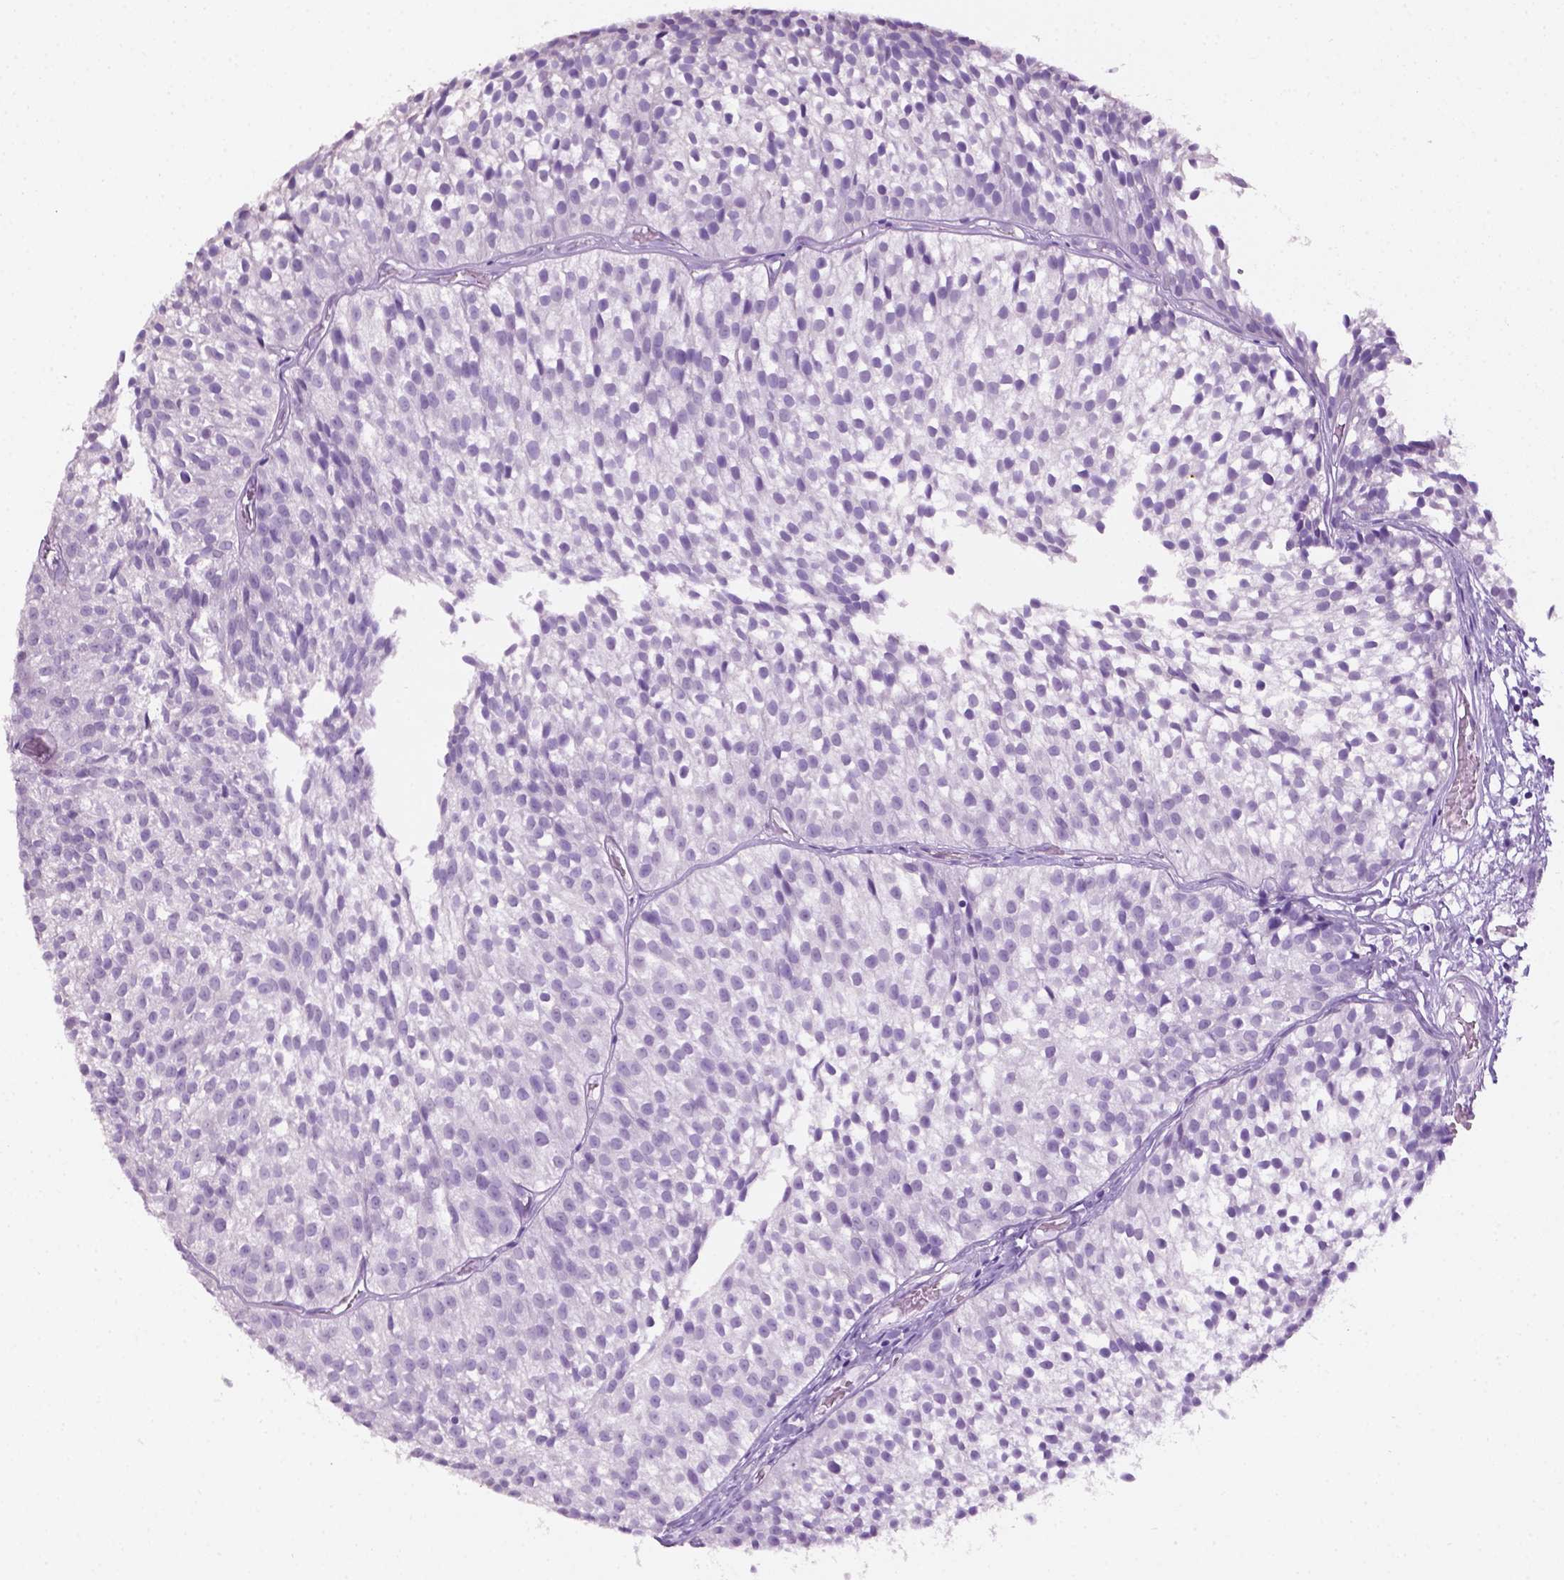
{"staining": {"intensity": "negative", "quantity": "none", "location": "none"}, "tissue": "urothelial cancer", "cell_type": "Tumor cells", "image_type": "cancer", "snomed": [{"axis": "morphology", "description": "Urothelial carcinoma, Low grade"}, {"axis": "topography", "description": "Urinary bladder"}], "caption": "Tumor cells are negative for brown protein staining in urothelial carcinoma (low-grade). (Immunohistochemistry, brightfield microscopy, high magnification).", "gene": "PHGR1", "patient": {"sex": "male", "age": 63}}